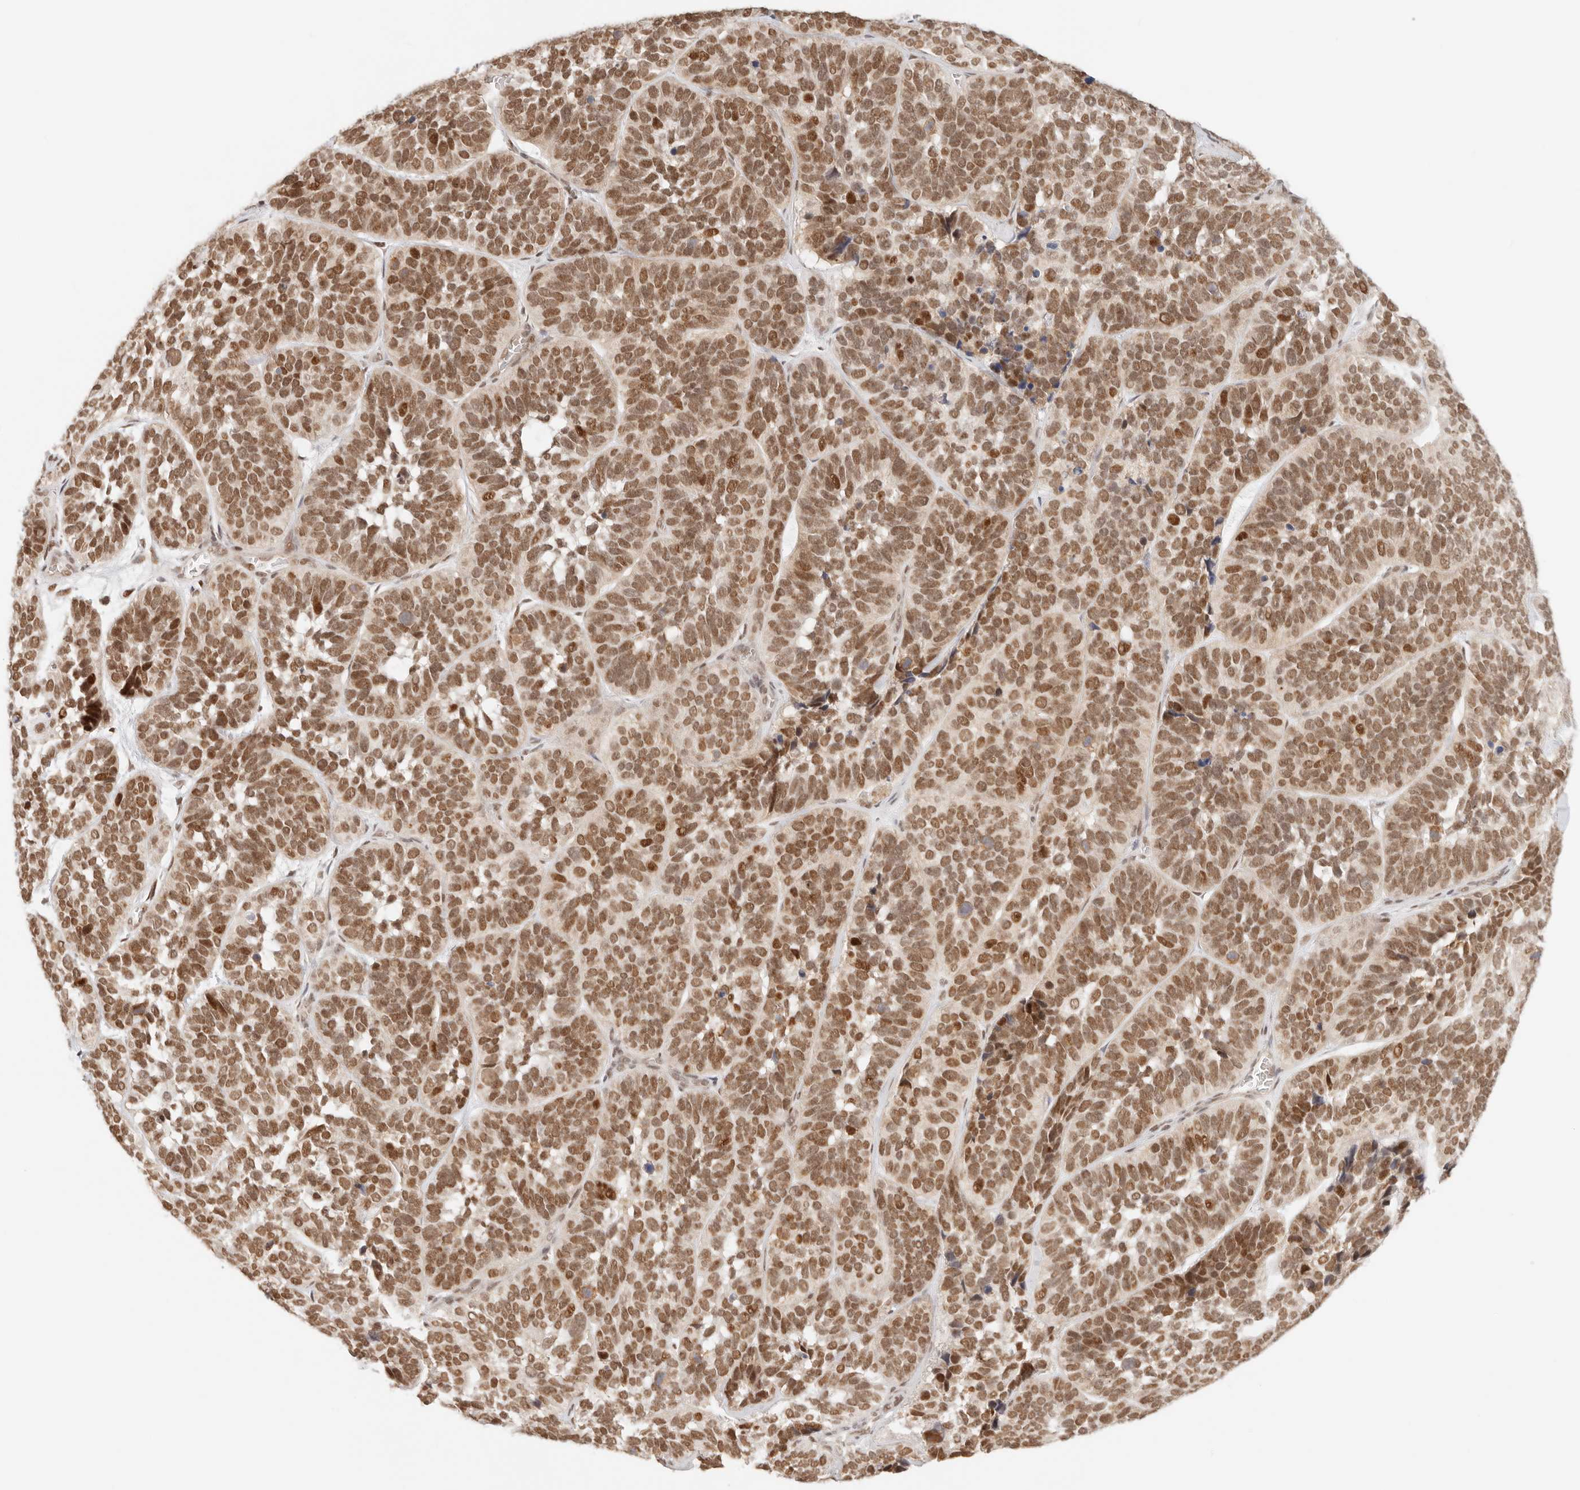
{"staining": {"intensity": "moderate", "quantity": ">75%", "location": "nuclear"}, "tissue": "skin cancer", "cell_type": "Tumor cells", "image_type": "cancer", "snomed": [{"axis": "morphology", "description": "Basal cell carcinoma"}, {"axis": "topography", "description": "Skin"}], "caption": "Skin basal cell carcinoma tissue reveals moderate nuclear expression in approximately >75% of tumor cells, visualized by immunohistochemistry.", "gene": "HOXC5", "patient": {"sex": "male", "age": 62}}